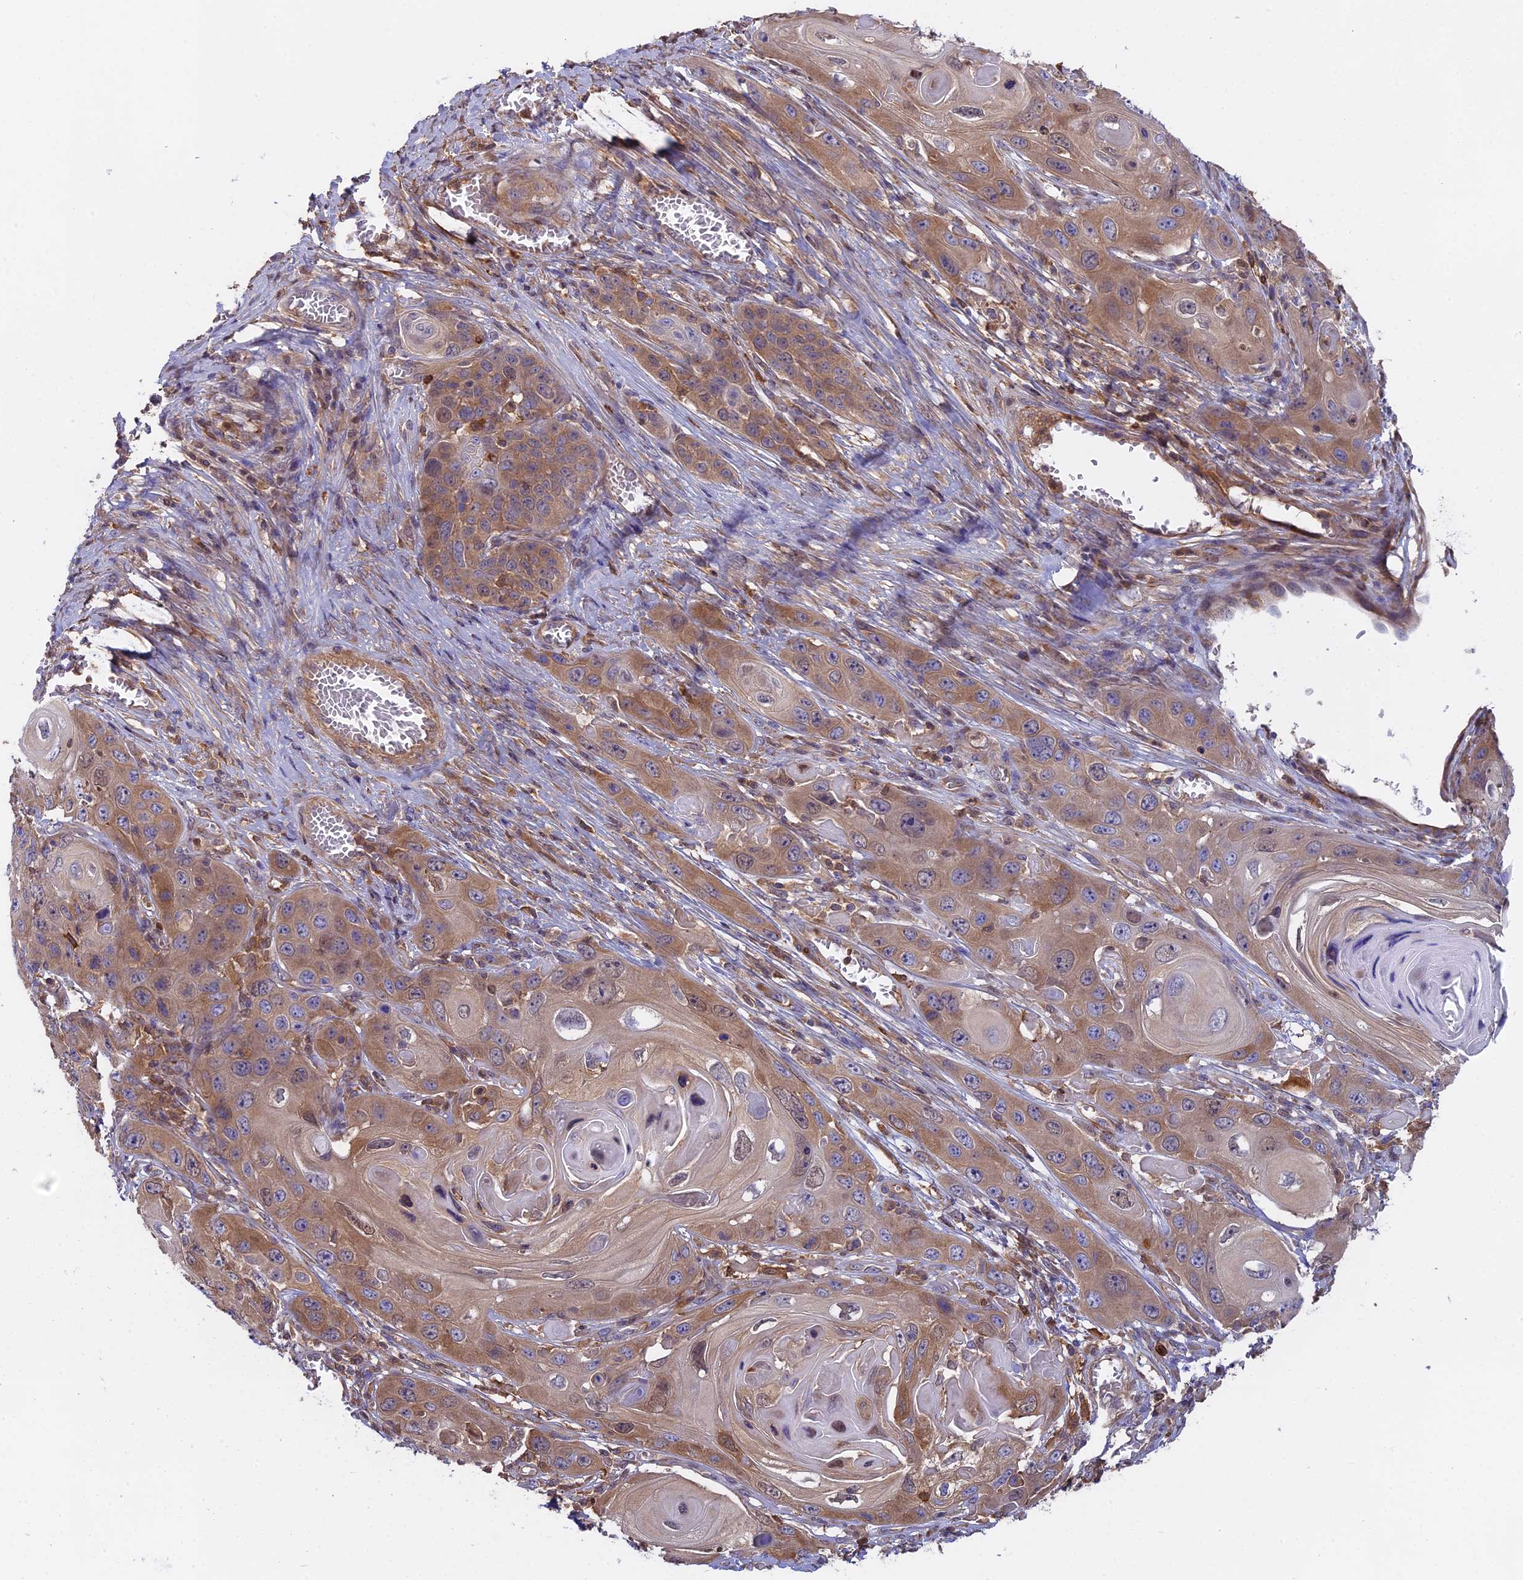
{"staining": {"intensity": "moderate", "quantity": "25%-75%", "location": "cytoplasmic/membranous"}, "tissue": "skin cancer", "cell_type": "Tumor cells", "image_type": "cancer", "snomed": [{"axis": "morphology", "description": "Squamous cell carcinoma, NOS"}, {"axis": "topography", "description": "Skin"}], "caption": "Human skin cancer stained for a protein (brown) exhibits moderate cytoplasmic/membranous positive positivity in approximately 25%-75% of tumor cells.", "gene": "FAM118B", "patient": {"sex": "male", "age": 55}}